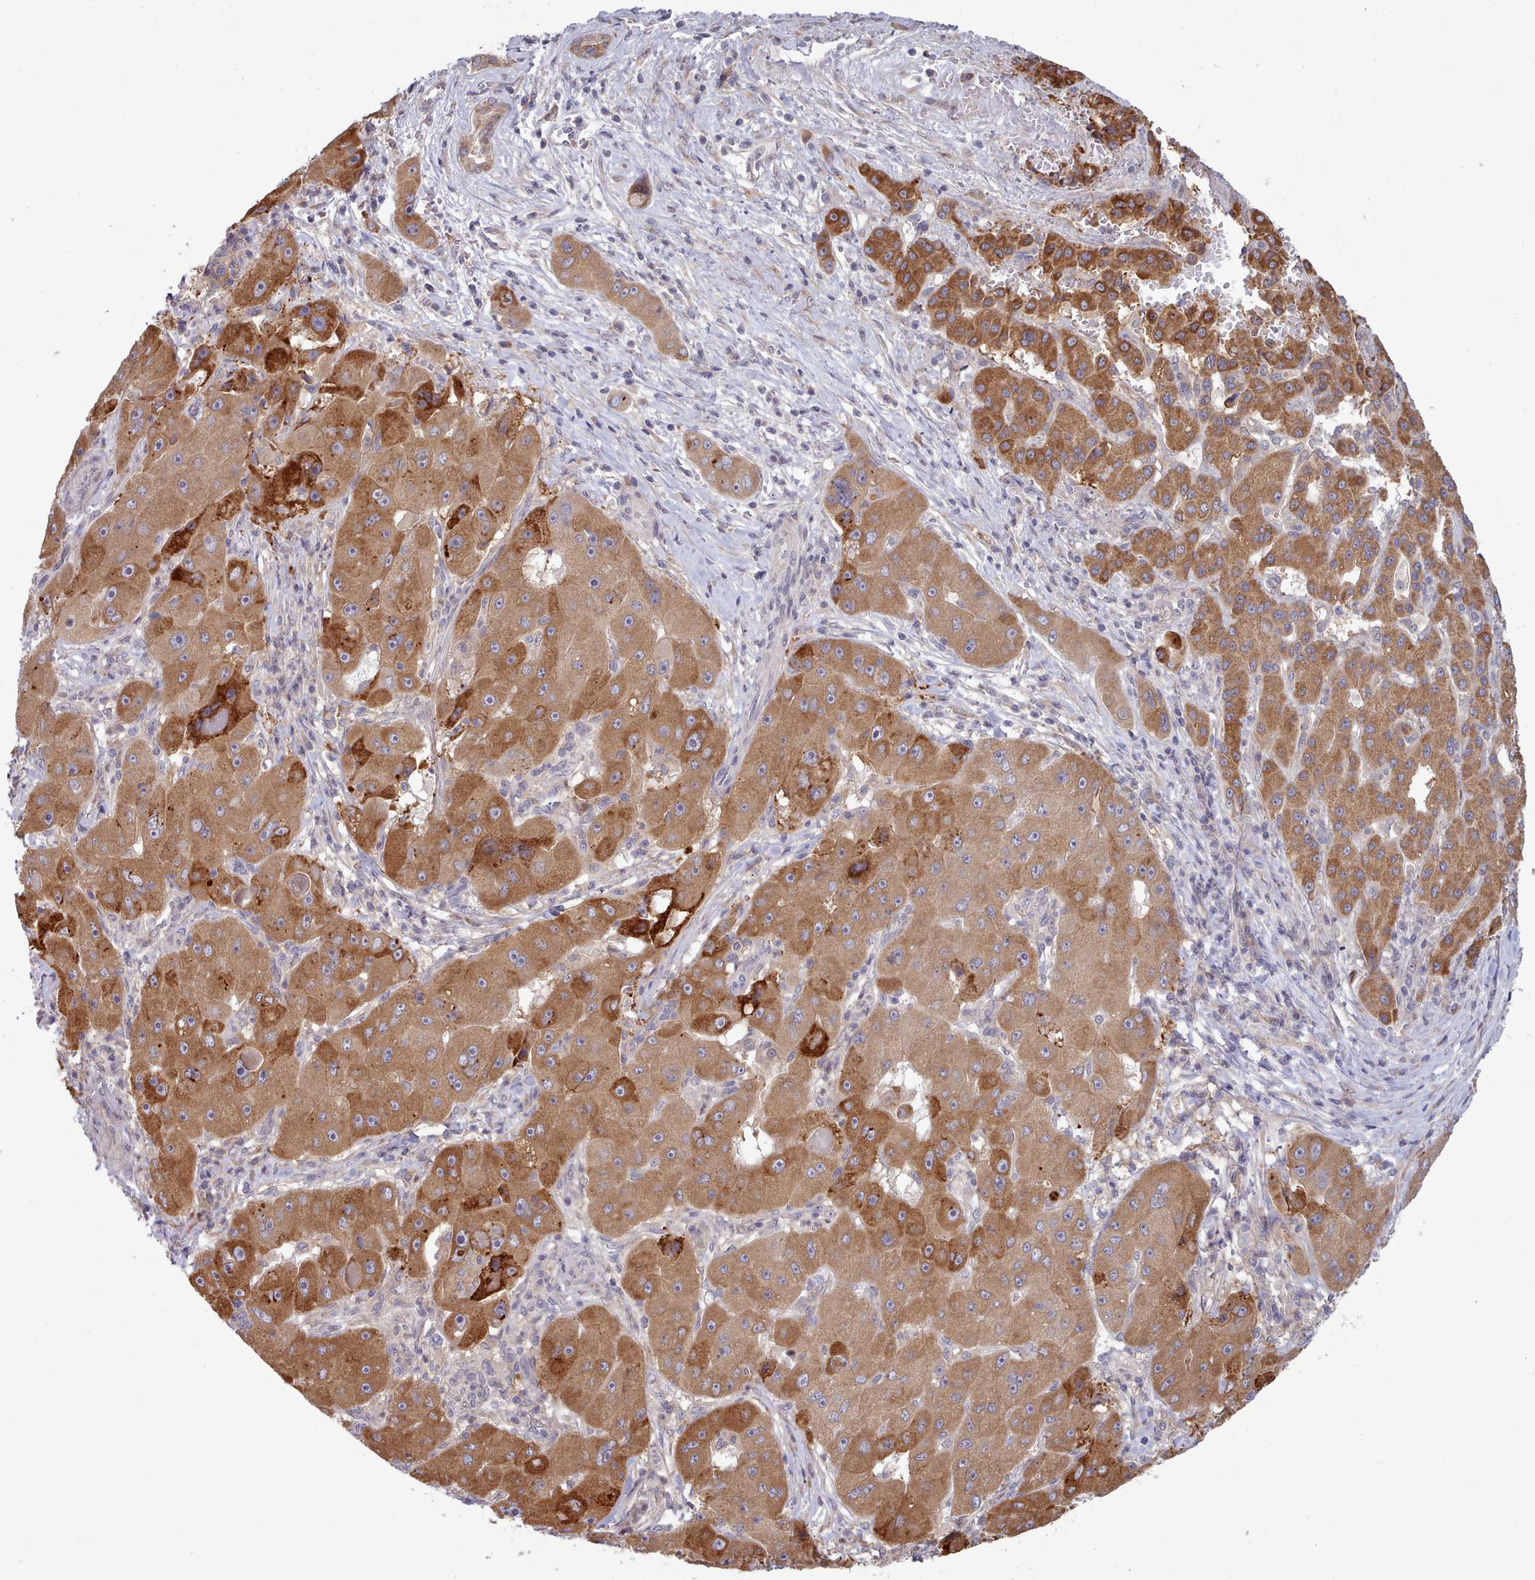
{"staining": {"intensity": "moderate", "quantity": ">75%", "location": "cytoplasmic/membranous"}, "tissue": "liver cancer", "cell_type": "Tumor cells", "image_type": "cancer", "snomed": [{"axis": "morphology", "description": "Carcinoma, Hepatocellular, NOS"}, {"axis": "topography", "description": "Liver"}], "caption": "A brown stain highlights moderate cytoplasmic/membranous expression of a protein in liver cancer tumor cells.", "gene": "TRIM26", "patient": {"sex": "male", "age": 76}}